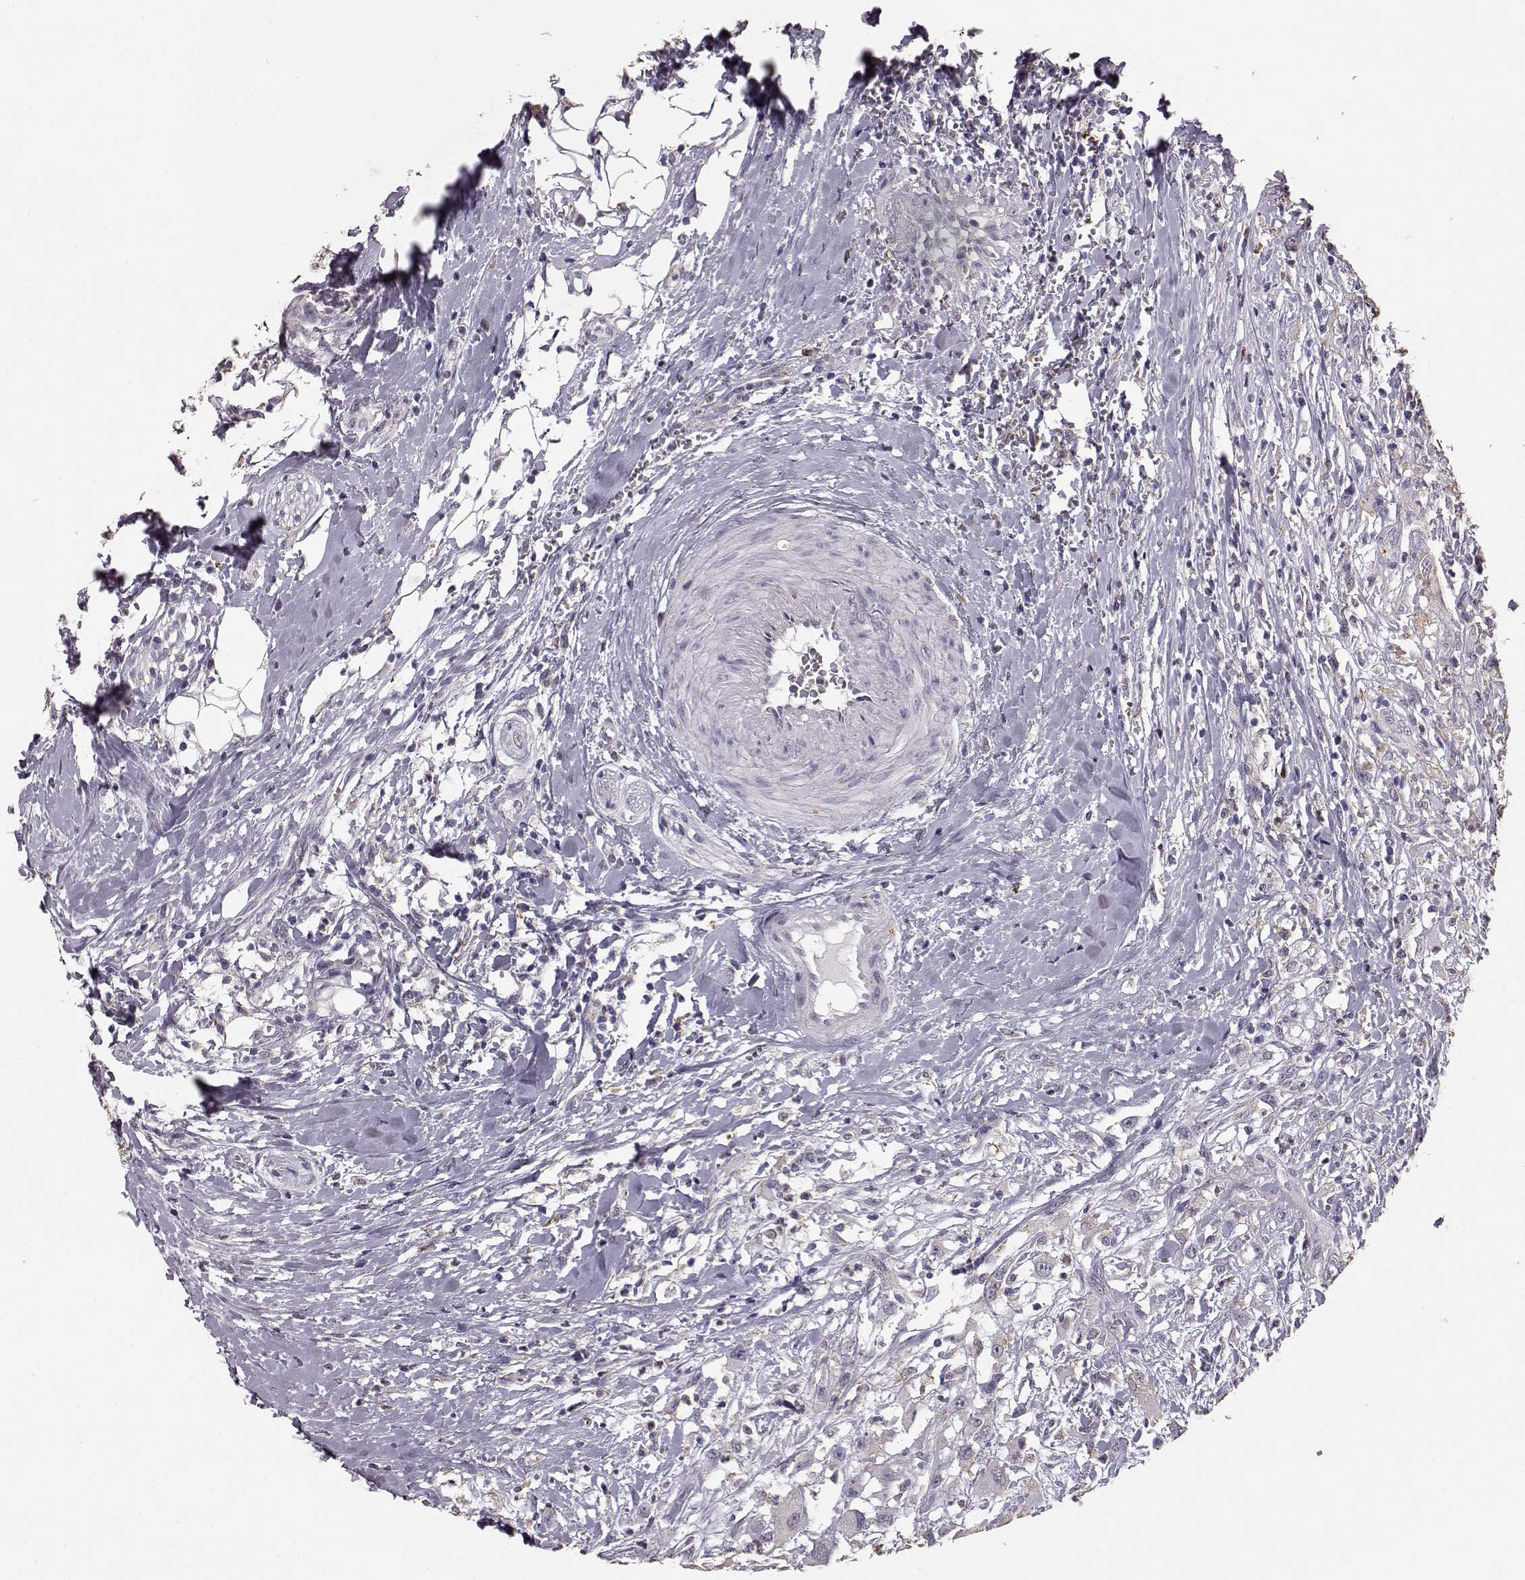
{"staining": {"intensity": "negative", "quantity": "none", "location": "none"}, "tissue": "head and neck cancer", "cell_type": "Tumor cells", "image_type": "cancer", "snomed": [{"axis": "morphology", "description": "Squamous cell carcinoma, NOS"}, {"axis": "morphology", "description": "Squamous cell carcinoma, metastatic, NOS"}, {"axis": "topography", "description": "Oral tissue"}, {"axis": "topography", "description": "Head-Neck"}], "caption": "Head and neck metastatic squamous cell carcinoma was stained to show a protein in brown. There is no significant positivity in tumor cells. The staining was performed using DAB (3,3'-diaminobenzidine) to visualize the protein expression in brown, while the nuclei were stained in blue with hematoxylin (Magnification: 20x).", "gene": "GABRG3", "patient": {"sex": "female", "age": 85}}